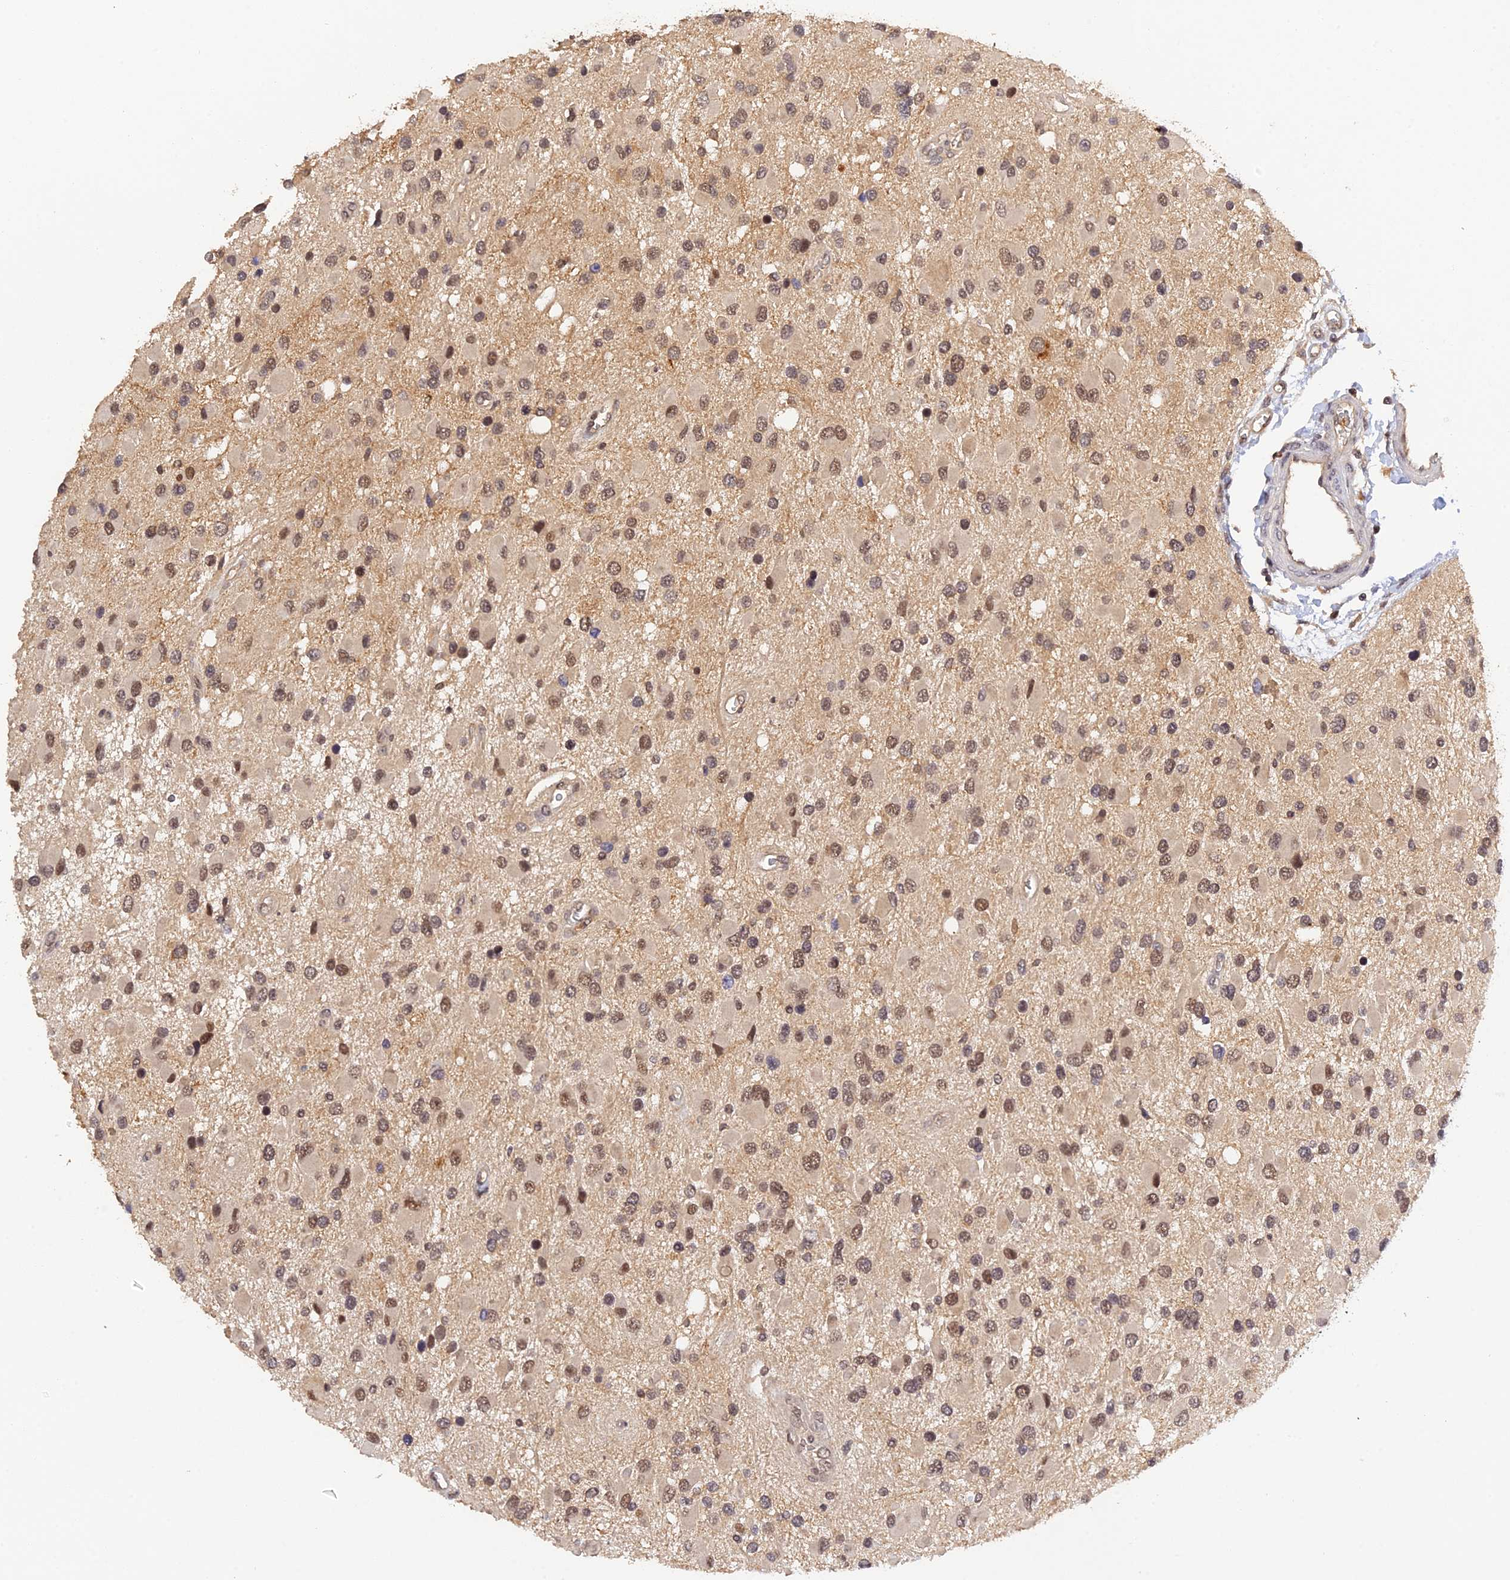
{"staining": {"intensity": "moderate", "quantity": ">75%", "location": "nuclear"}, "tissue": "glioma", "cell_type": "Tumor cells", "image_type": "cancer", "snomed": [{"axis": "morphology", "description": "Glioma, malignant, High grade"}, {"axis": "topography", "description": "Brain"}], "caption": "The micrograph reveals a brown stain indicating the presence of a protein in the nuclear of tumor cells in glioma.", "gene": "ZNF436", "patient": {"sex": "male", "age": 53}}